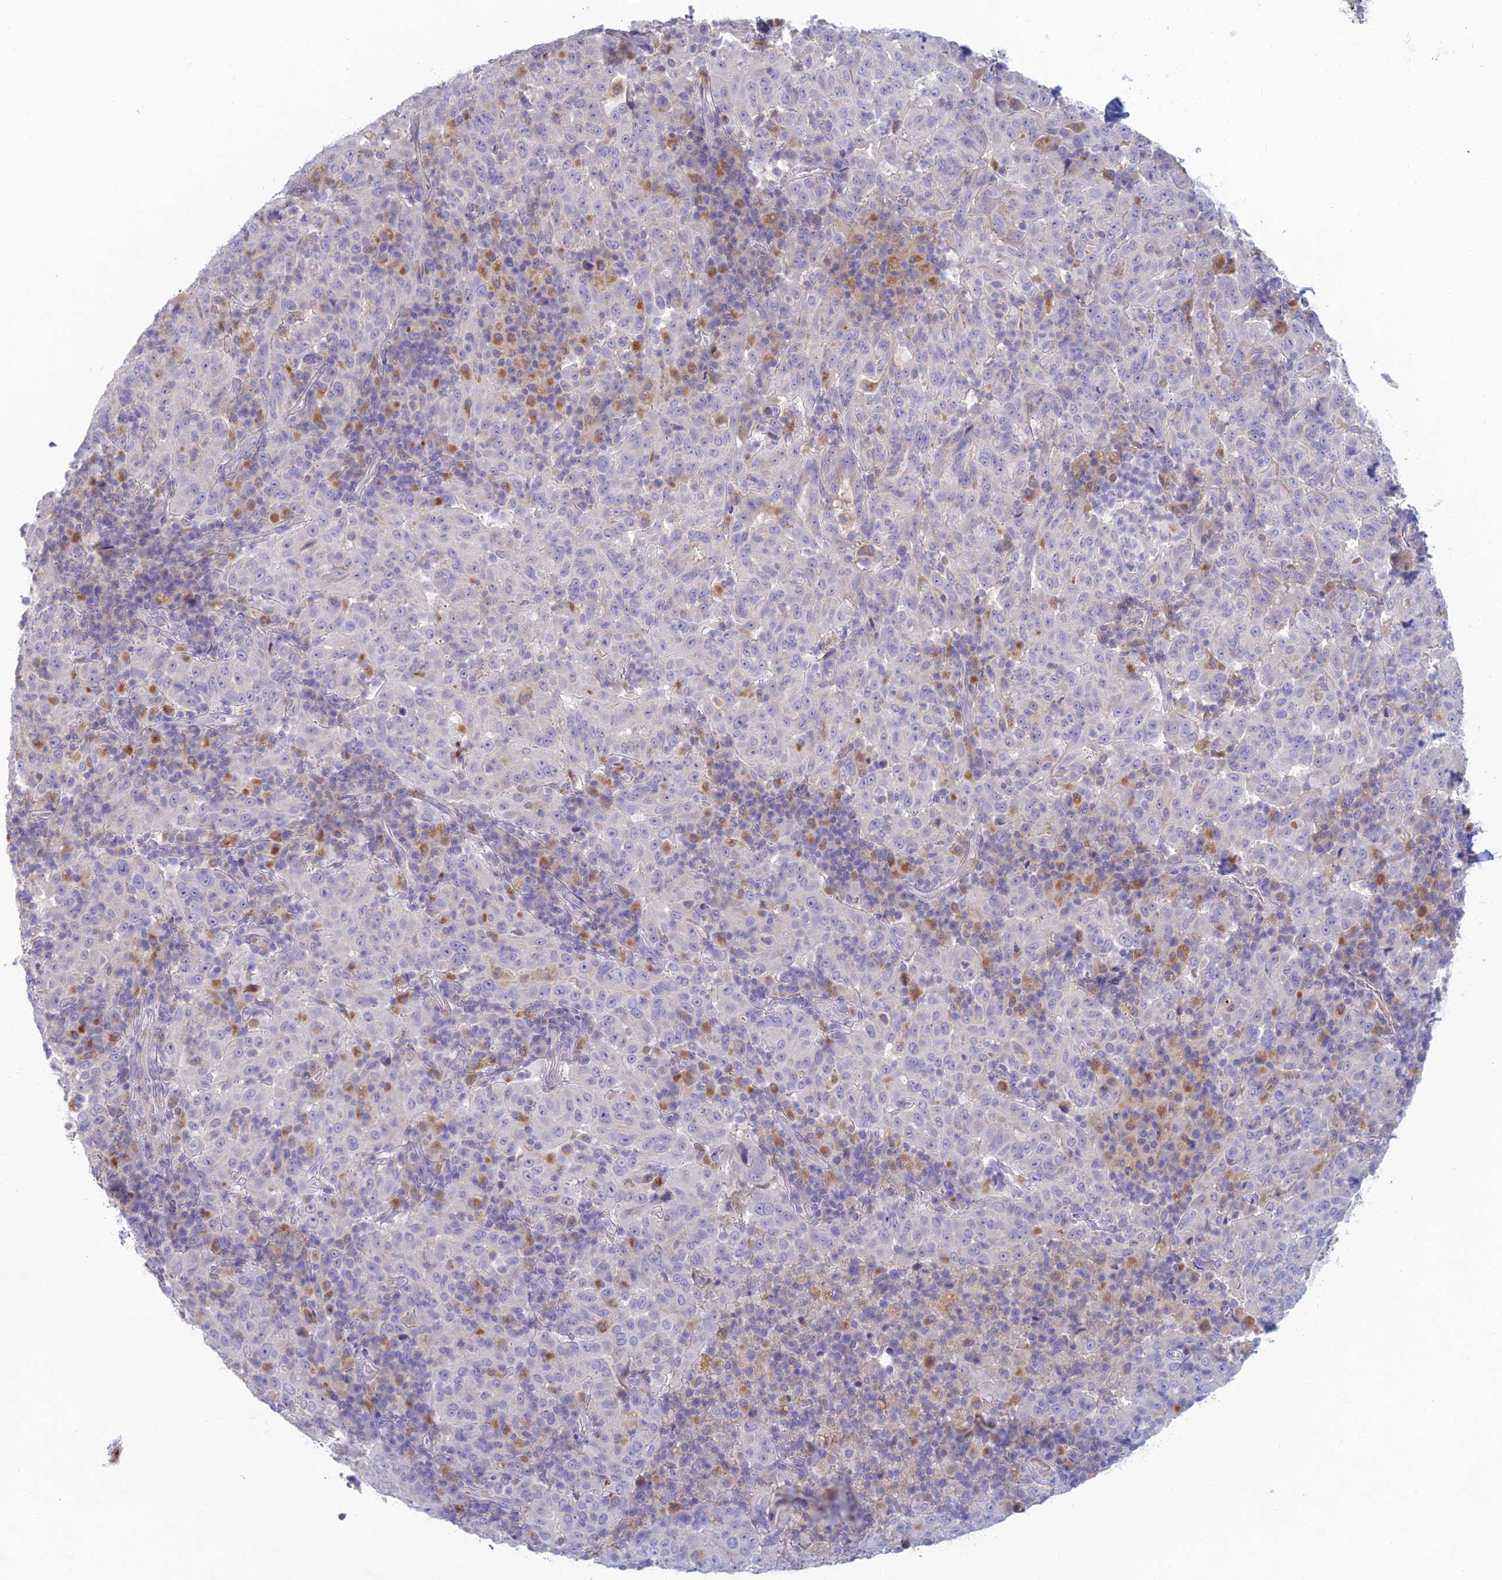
{"staining": {"intensity": "negative", "quantity": "none", "location": "none"}, "tissue": "pancreatic cancer", "cell_type": "Tumor cells", "image_type": "cancer", "snomed": [{"axis": "morphology", "description": "Adenocarcinoma, NOS"}, {"axis": "topography", "description": "Pancreas"}], "caption": "A high-resolution image shows IHC staining of pancreatic cancer (adenocarcinoma), which displays no significant positivity in tumor cells.", "gene": "FERD3L", "patient": {"sex": "male", "age": 63}}